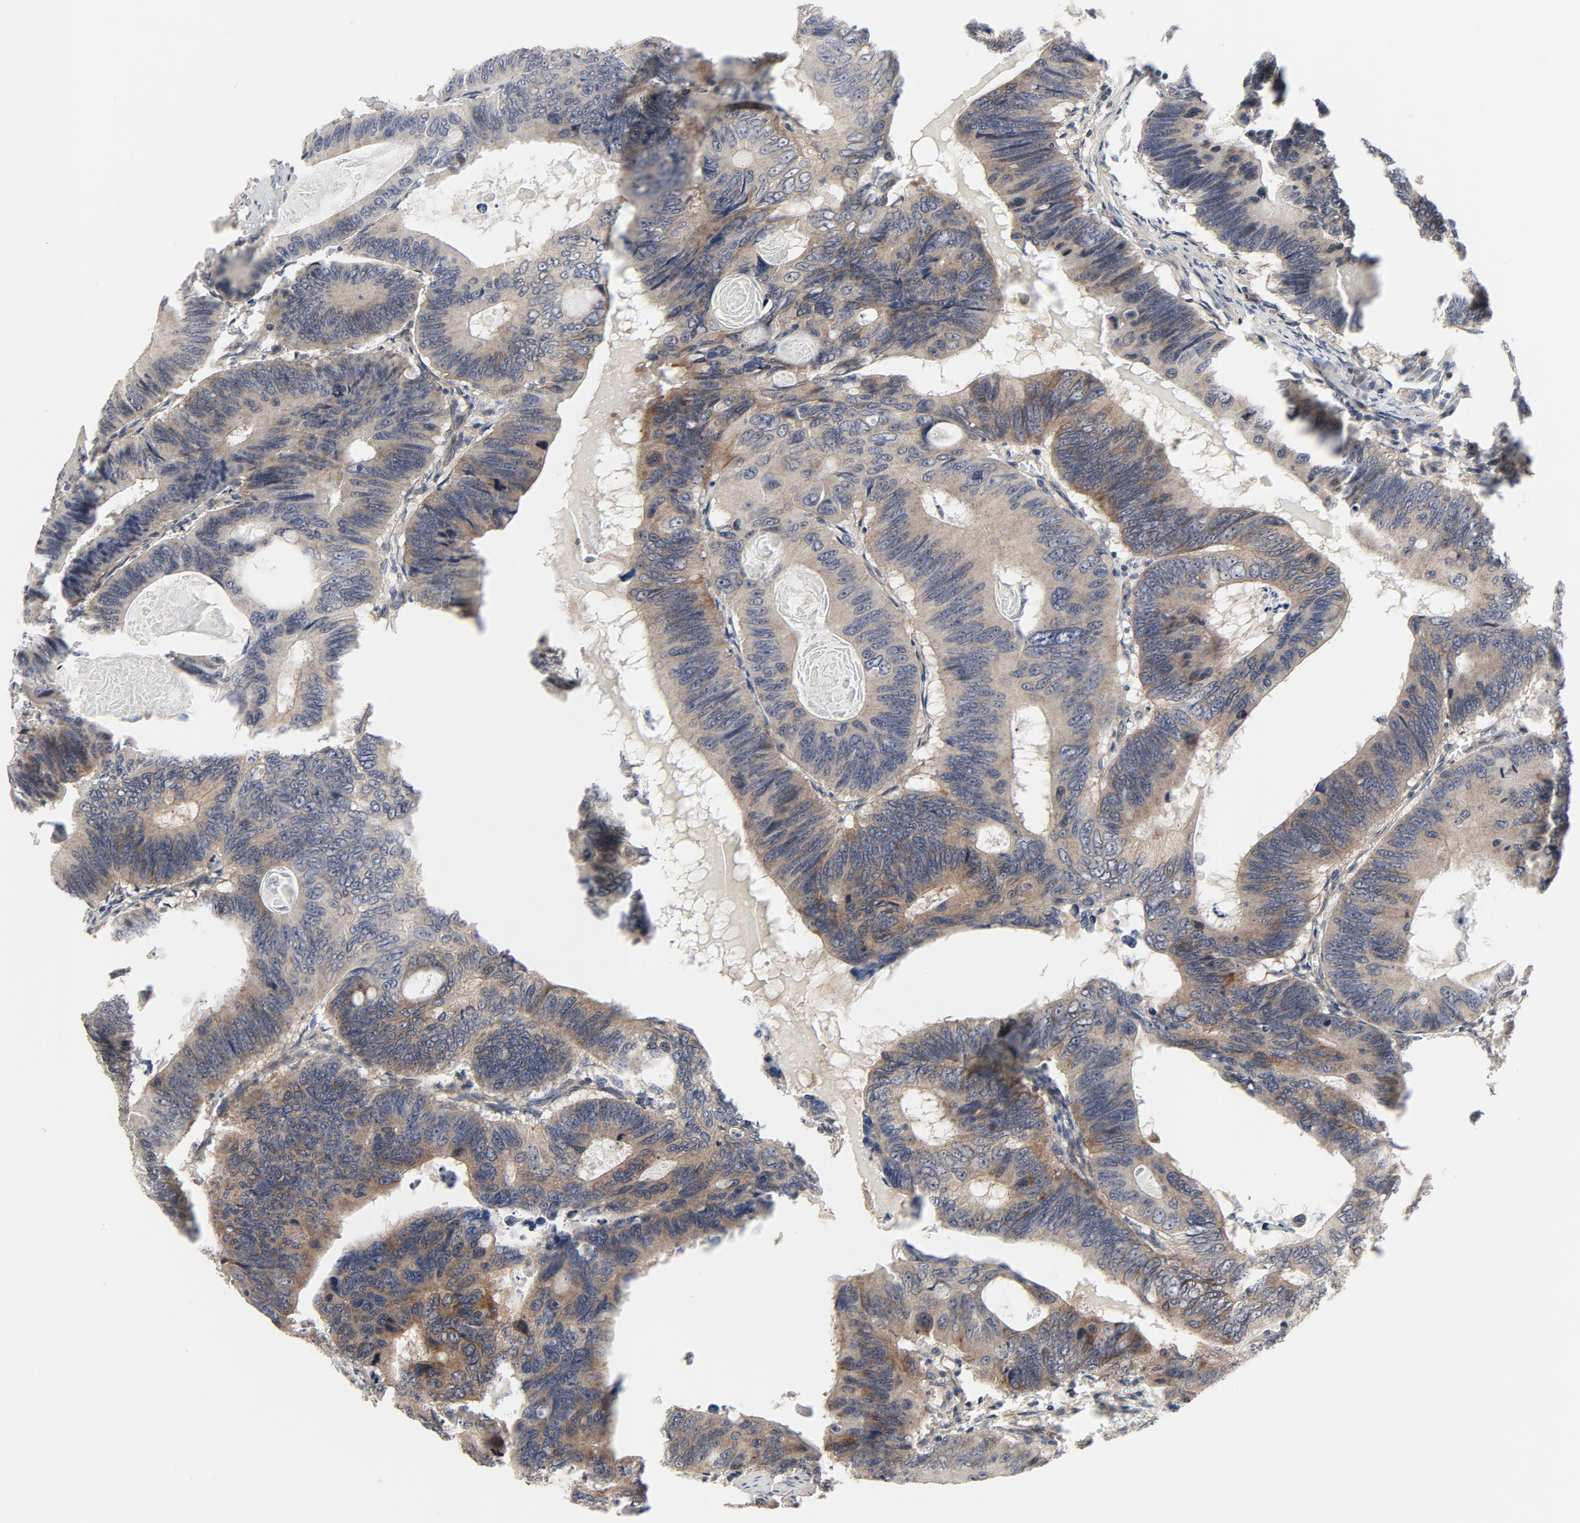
{"staining": {"intensity": "weak", "quantity": ">75%", "location": "cytoplasmic/membranous"}, "tissue": "colorectal cancer", "cell_type": "Tumor cells", "image_type": "cancer", "snomed": [{"axis": "morphology", "description": "Adenocarcinoma, NOS"}, {"axis": "topography", "description": "Colon"}], "caption": "Brown immunohistochemical staining in human colorectal cancer displays weak cytoplasmic/membranous positivity in about >75% of tumor cells. (Stains: DAB in brown, nuclei in blue, Microscopy: brightfield microscopy at high magnification).", "gene": "MAP2K7", "patient": {"sex": "female", "age": 55}}